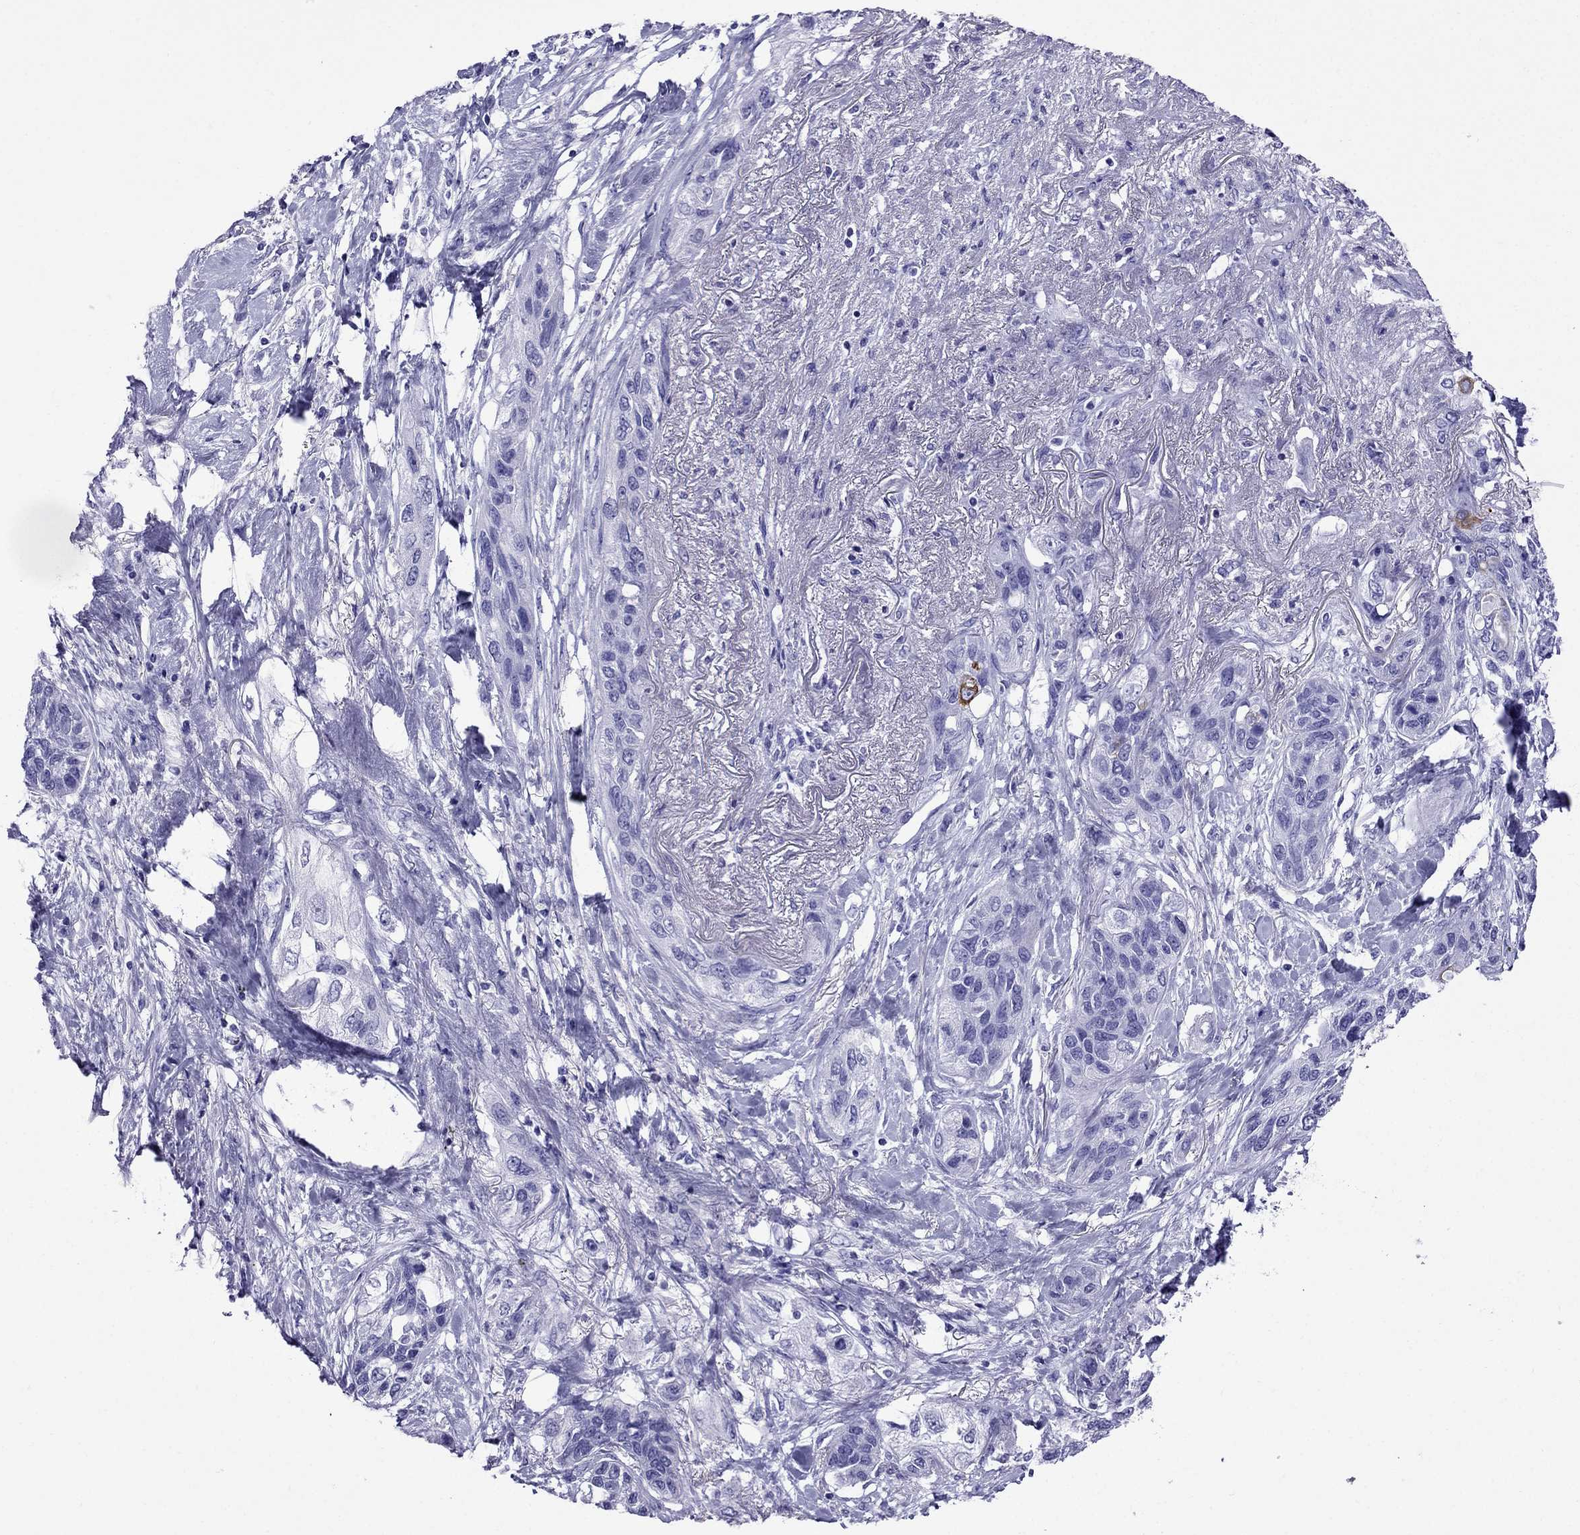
{"staining": {"intensity": "negative", "quantity": "none", "location": "none"}, "tissue": "lung cancer", "cell_type": "Tumor cells", "image_type": "cancer", "snomed": [{"axis": "morphology", "description": "Squamous cell carcinoma, NOS"}, {"axis": "topography", "description": "Lung"}], "caption": "Protein analysis of lung cancer (squamous cell carcinoma) exhibits no significant expression in tumor cells.", "gene": "CRYBA1", "patient": {"sex": "female", "age": 70}}